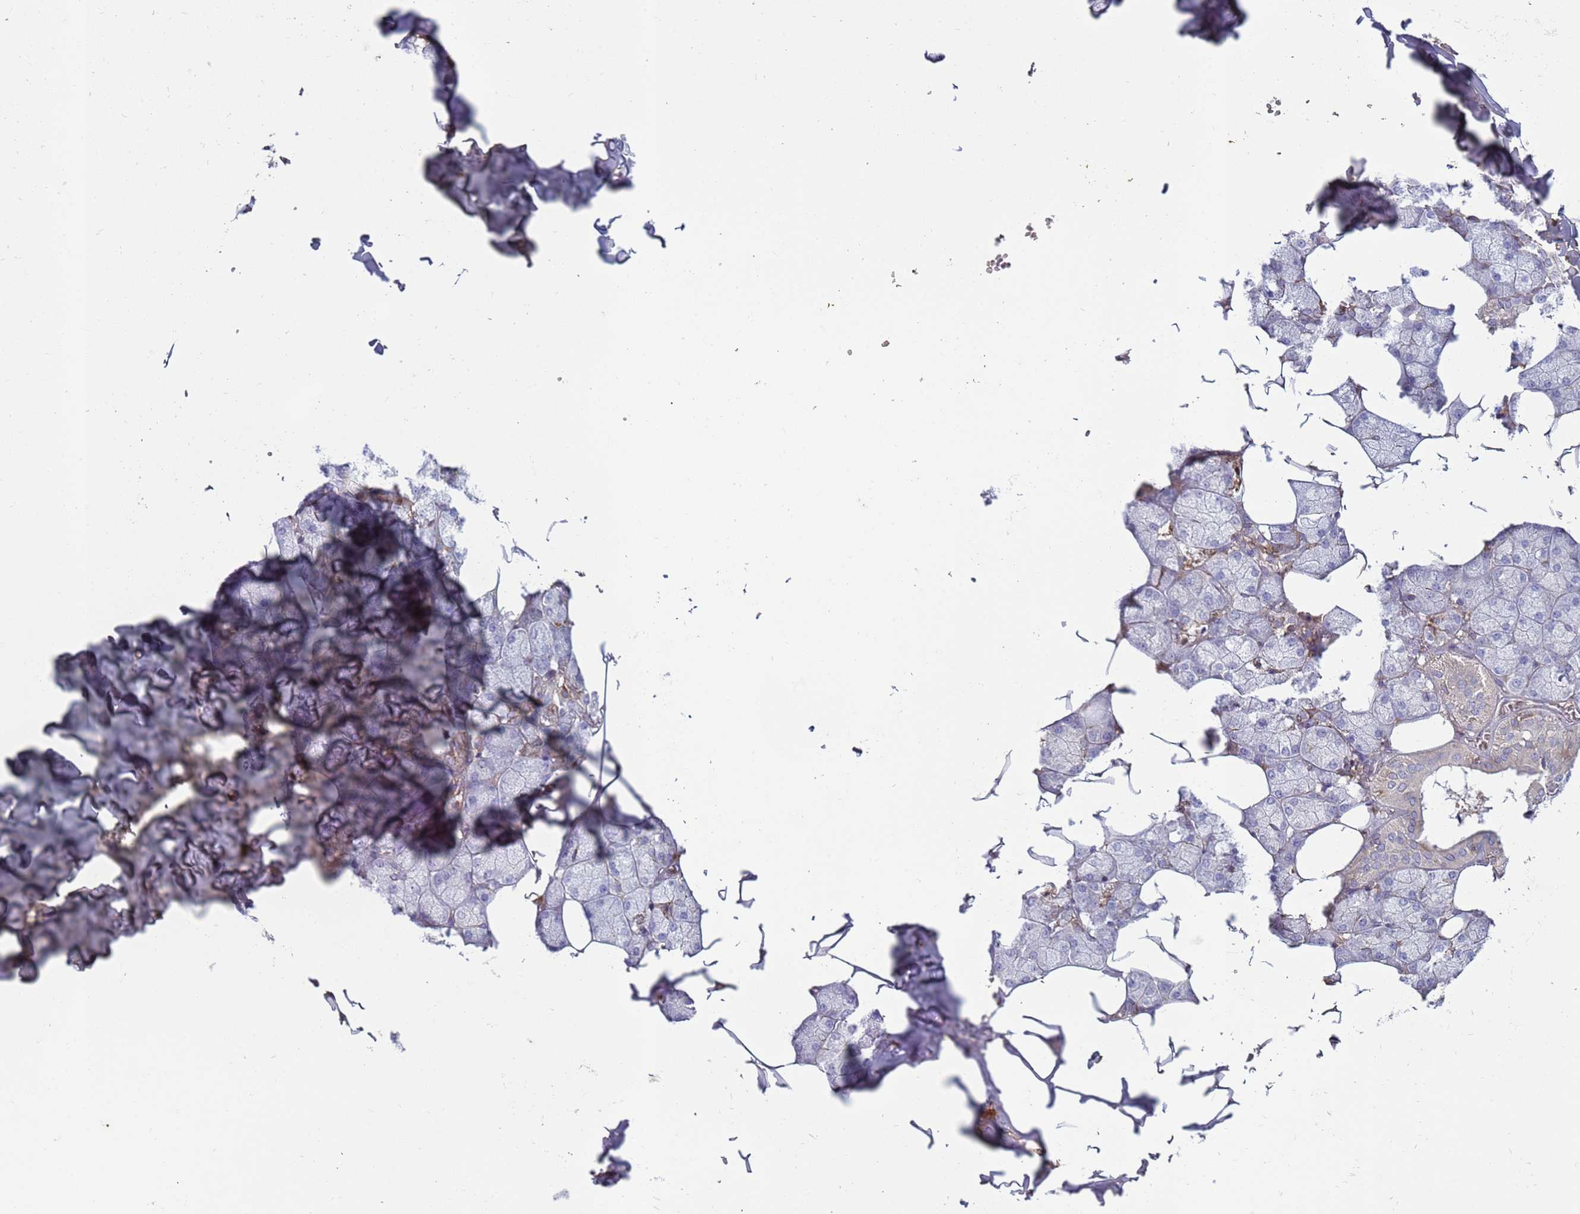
{"staining": {"intensity": "weak", "quantity": "<25%", "location": "cytoplasmic/membranous"}, "tissue": "salivary gland", "cell_type": "Glandular cells", "image_type": "normal", "snomed": [{"axis": "morphology", "description": "Normal tissue, NOS"}, {"axis": "topography", "description": "Salivary gland"}], "caption": "The image exhibits no staining of glandular cells in unremarkable salivary gland. (Stains: DAB (3,3'-diaminobenzidine) immunohistochemistry with hematoxylin counter stain, Microscopy: brightfield microscopy at high magnification).", "gene": "SGIP1", "patient": {"sex": "male", "age": 62}}